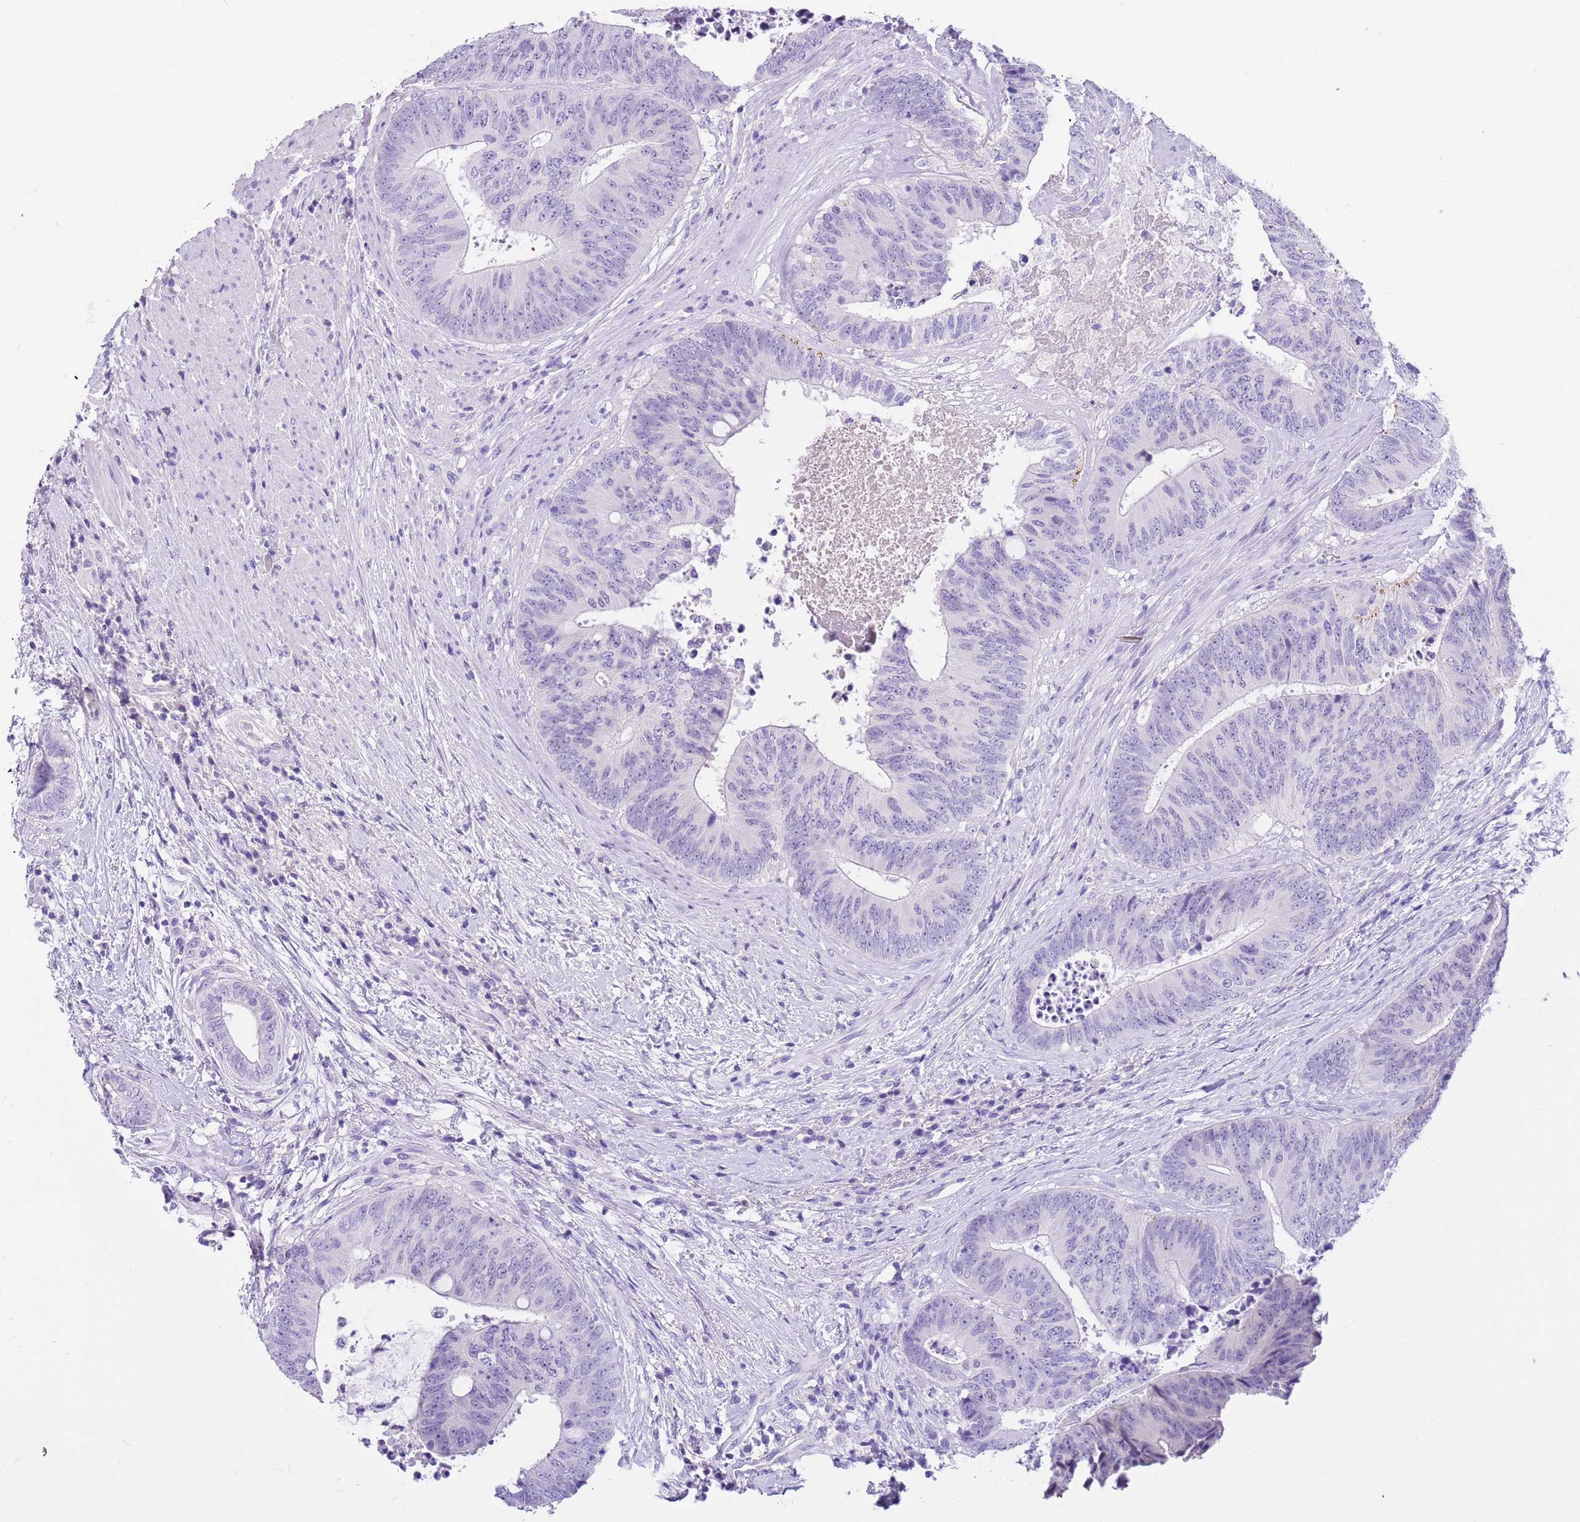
{"staining": {"intensity": "negative", "quantity": "none", "location": "none"}, "tissue": "colorectal cancer", "cell_type": "Tumor cells", "image_type": "cancer", "snomed": [{"axis": "morphology", "description": "Adenocarcinoma, NOS"}, {"axis": "topography", "description": "Rectum"}], "caption": "This is a photomicrograph of IHC staining of colorectal adenocarcinoma, which shows no positivity in tumor cells.", "gene": "TBC1D10B", "patient": {"sex": "male", "age": 72}}